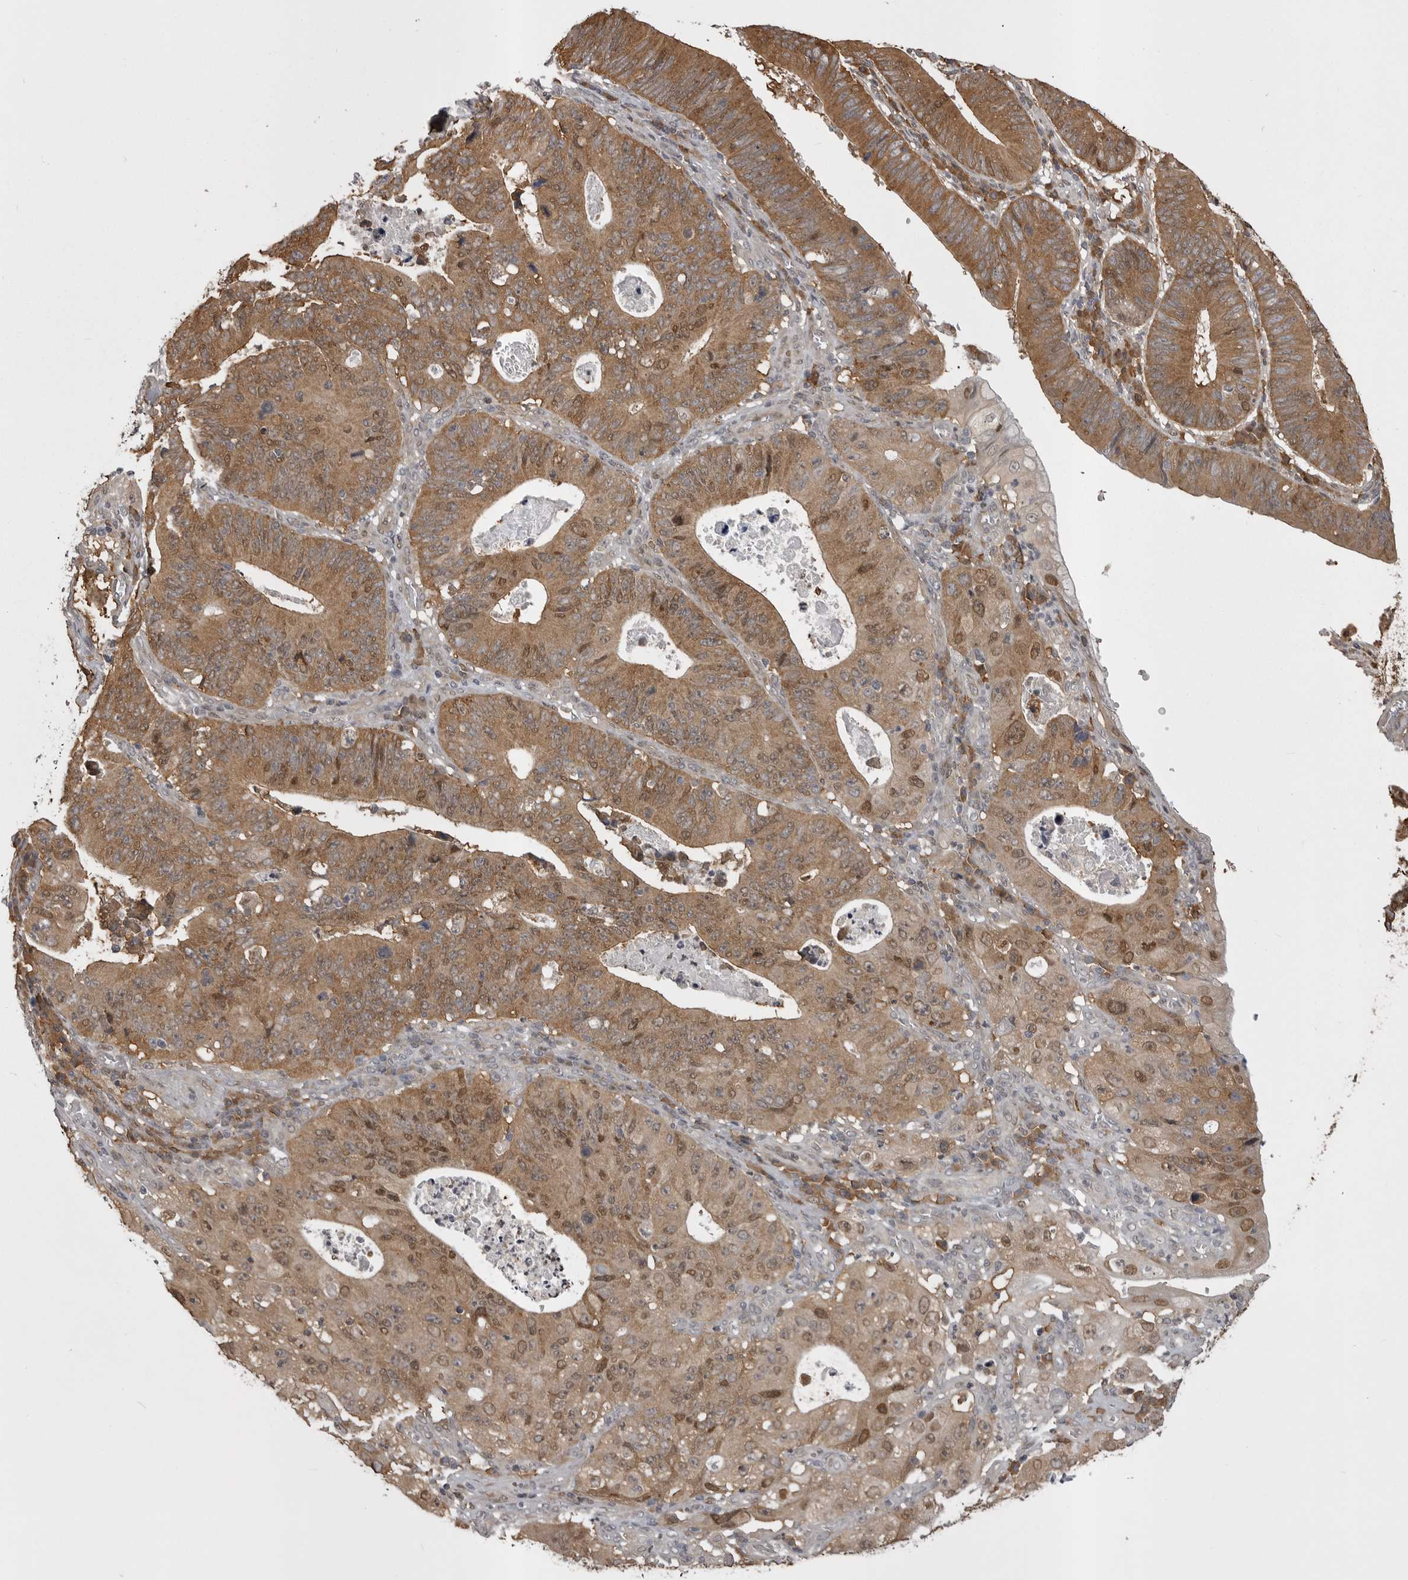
{"staining": {"intensity": "moderate", "quantity": ">75%", "location": "cytoplasmic/membranous,nuclear"}, "tissue": "stomach cancer", "cell_type": "Tumor cells", "image_type": "cancer", "snomed": [{"axis": "morphology", "description": "Adenocarcinoma, NOS"}, {"axis": "topography", "description": "Stomach"}], "caption": "Protein expression analysis of adenocarcinoma (stomach) reveals moderate cytoplasmic/membranous and nuclear positivity in about >75% of tumor cells.", "gene": "SNX16", "patient": {"sex": "male", "age": 59}}